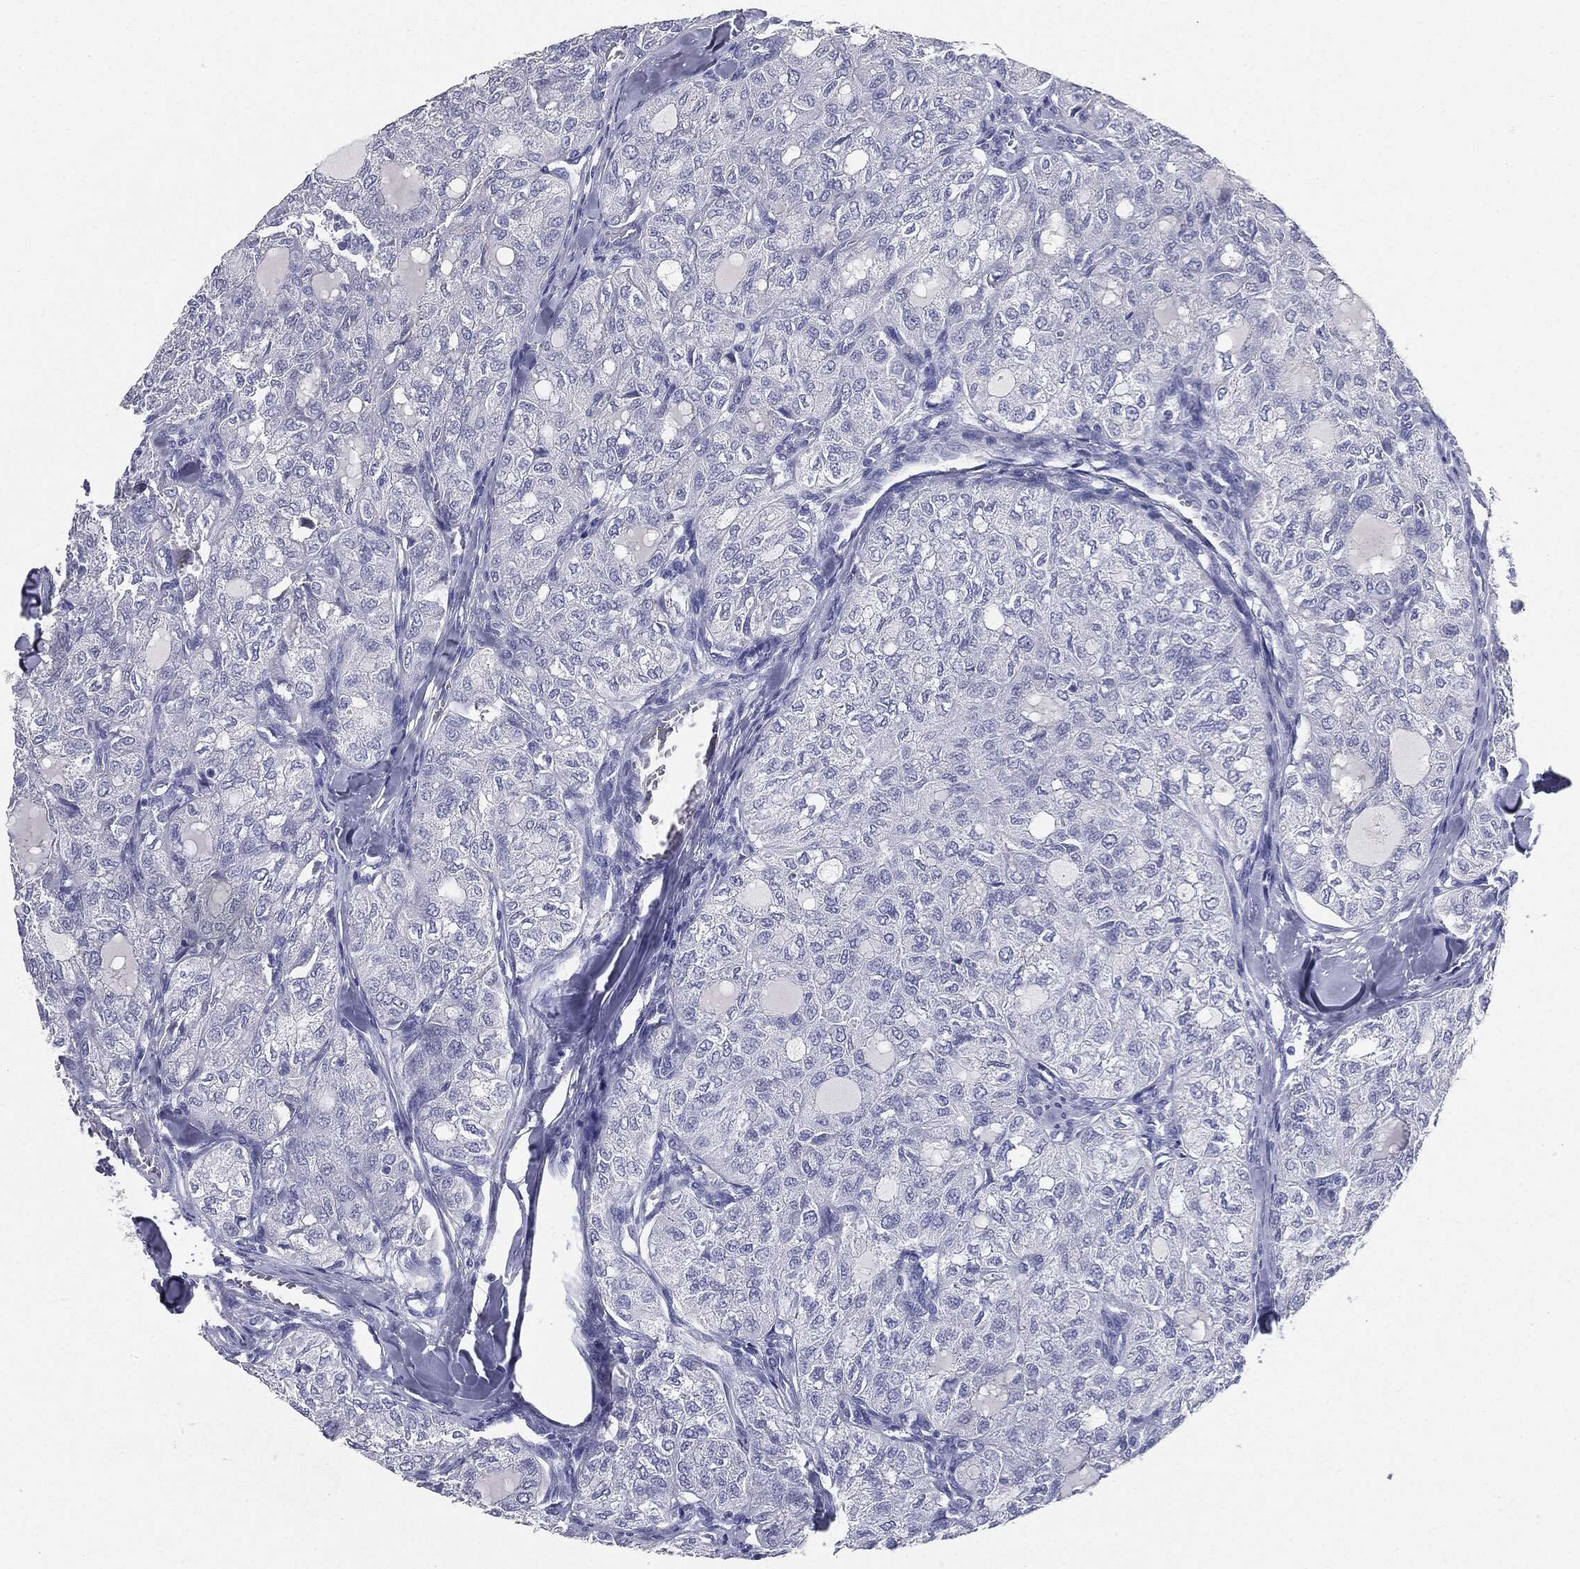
{"staining": {"intensity": "negative", "quantity": "none", "location": "none"}, "tissue": "thyroid cancer", "cell_type": "Tumor cells", "image_type": "cancer", "snomed": [{"axis": "morphology", "description": "Follicular adenoma carcinoma, NOS"}, {"axis": "topography", "description": "Thyroid gland"}], "caption": "A micrograph of thyroid cancer stained for a protein demonstrates no brown staining in tumor cells. The staining is performed using DAB brown chromogen with nuclei counter-stained in using hematoxylin.", "gene": "CUZD1", "patient": {"sex": "male", "age": 75}}